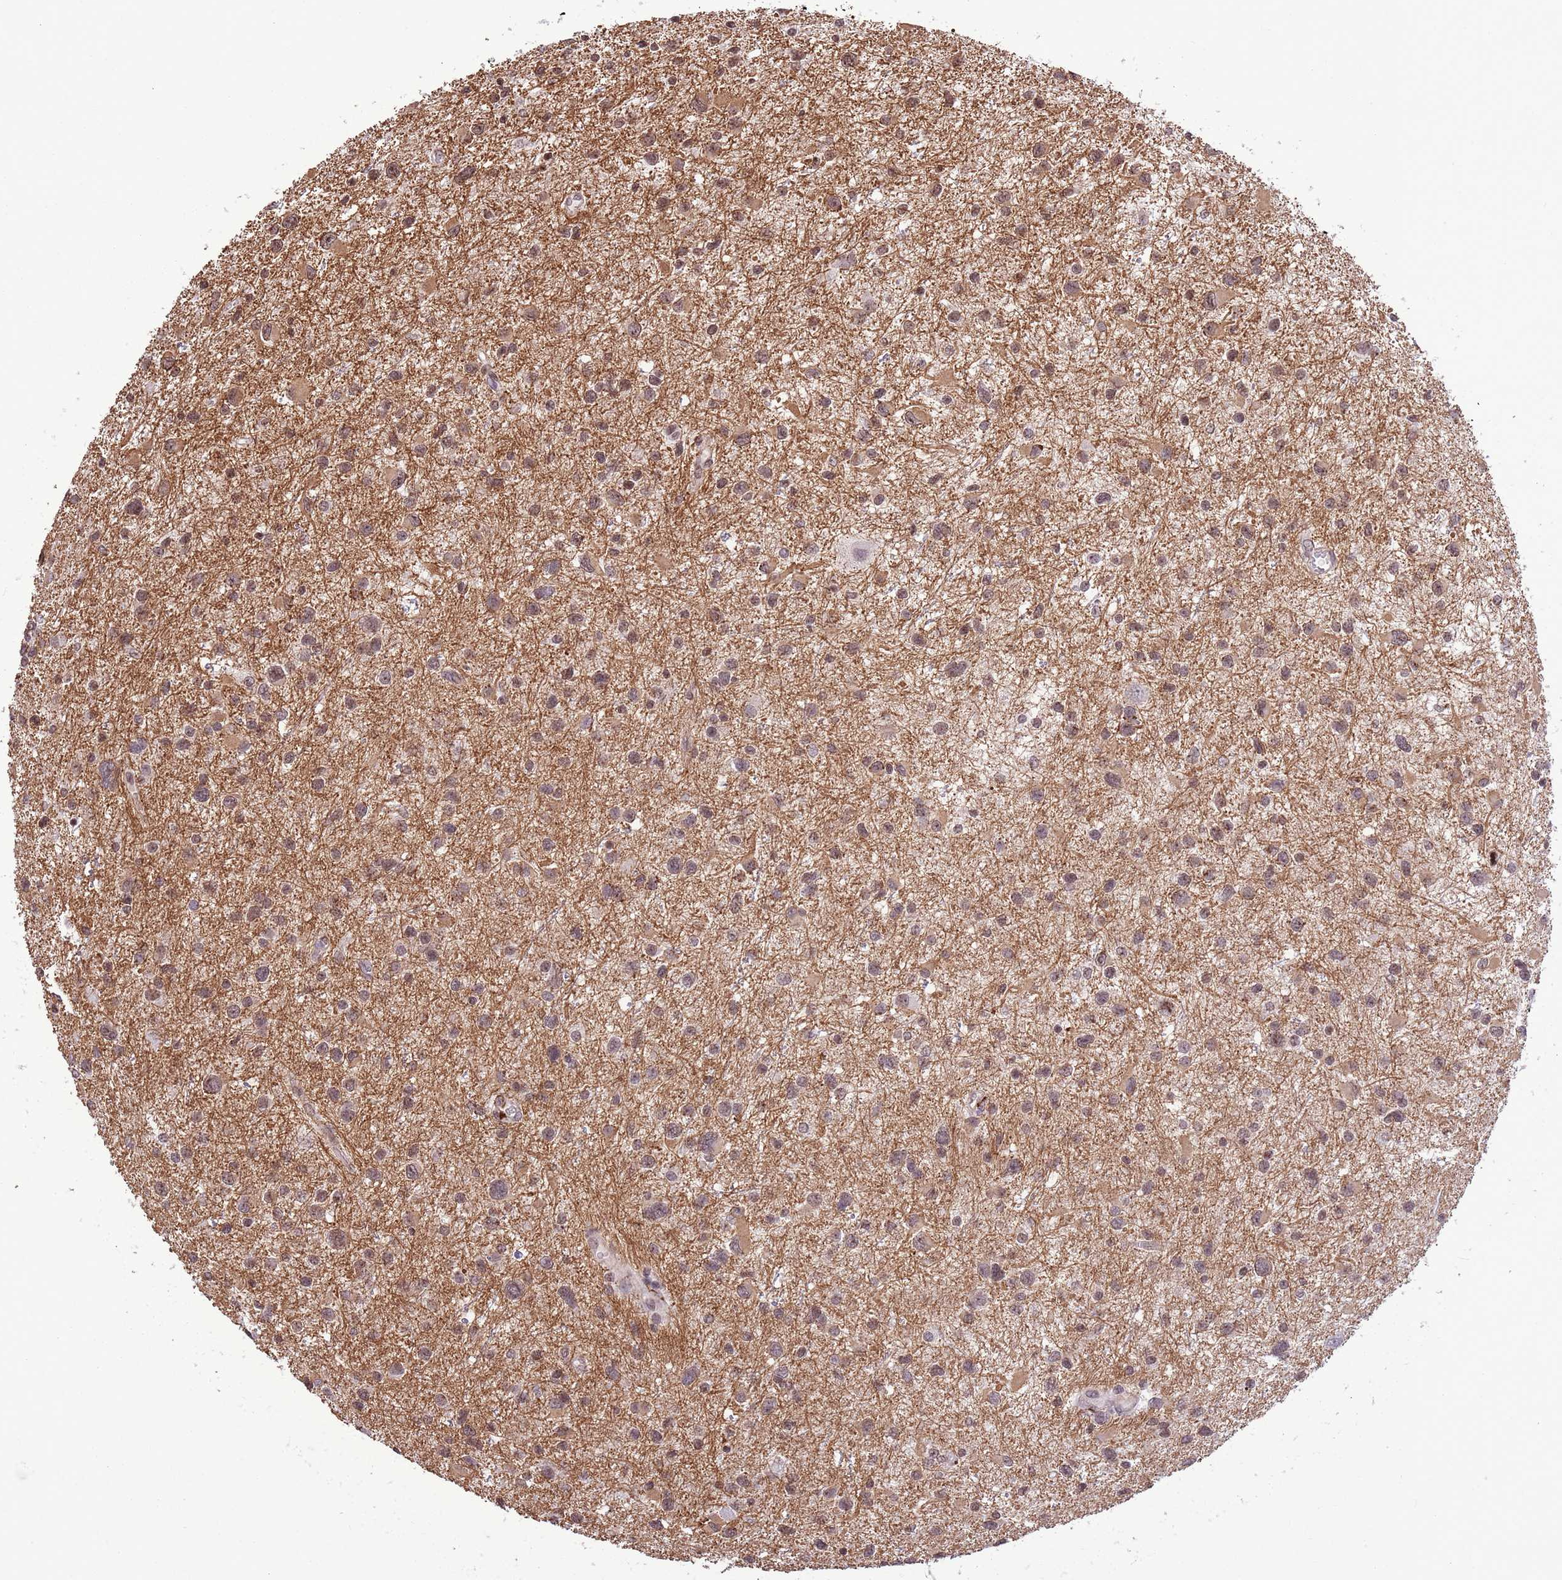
{"staining": {"intensity": "moderate", "quantity": ">75%", "location": "nuclear"}, "tissue": "glioma", "cell_type": "Tumor cells", "image_type": "cancer", "snomed": [{"axis": "morphology", "description": "Glioma, malignant, Low grade"}, {"axis": "topography", "description": "Brain"}], "caption": "IHC of human malignant glioma (low-grade) demonstrates medium levels of moderate nuclear positivity in approximately >75% of tumor cells.", "gene": "NRIP1", "patient": {"sex": "female", "age": 32}}